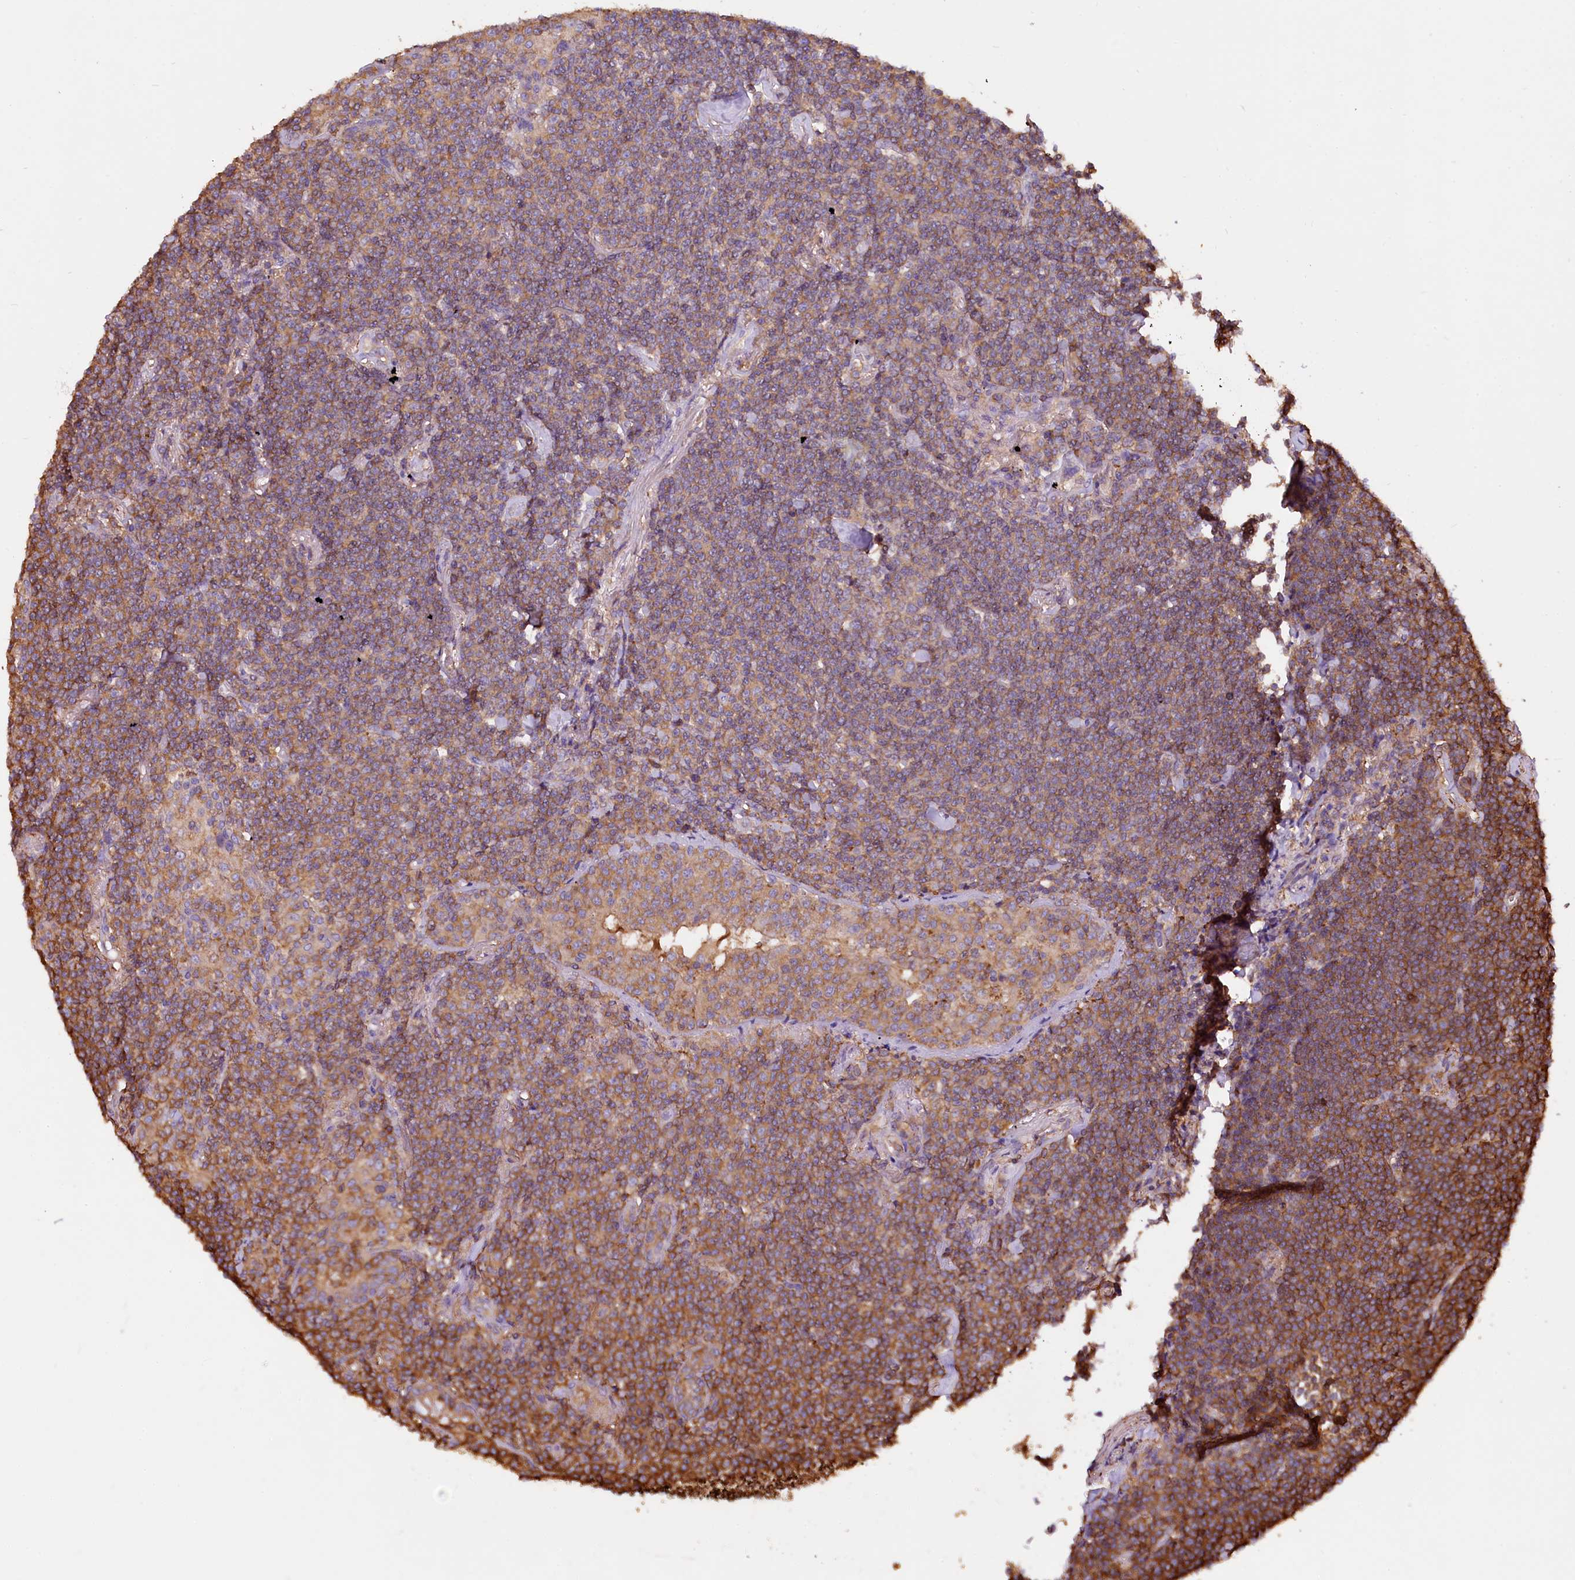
{"staining": {"intensity": "moderate", "quantity": ">75%", "location": "cytoplasmic/membranous"}, "tissue": "lymphoma", "cell_type": "Tumor cells", "image_type": "cancer", "snomed": [{"axis": "morphology", "description": "Malignant lymphoma, non-Hodgkin's type, Low grade"}, {"axis": "topography", "description": "Lung"}], "caption": "Human malignant lymphoma, non-Hodgkin's type (low-grade) stained with a protein marker demonstrates moderate staining in tumor cells.", "gene": "RARS2", "patient": {"sex": "female", "age": 71}}